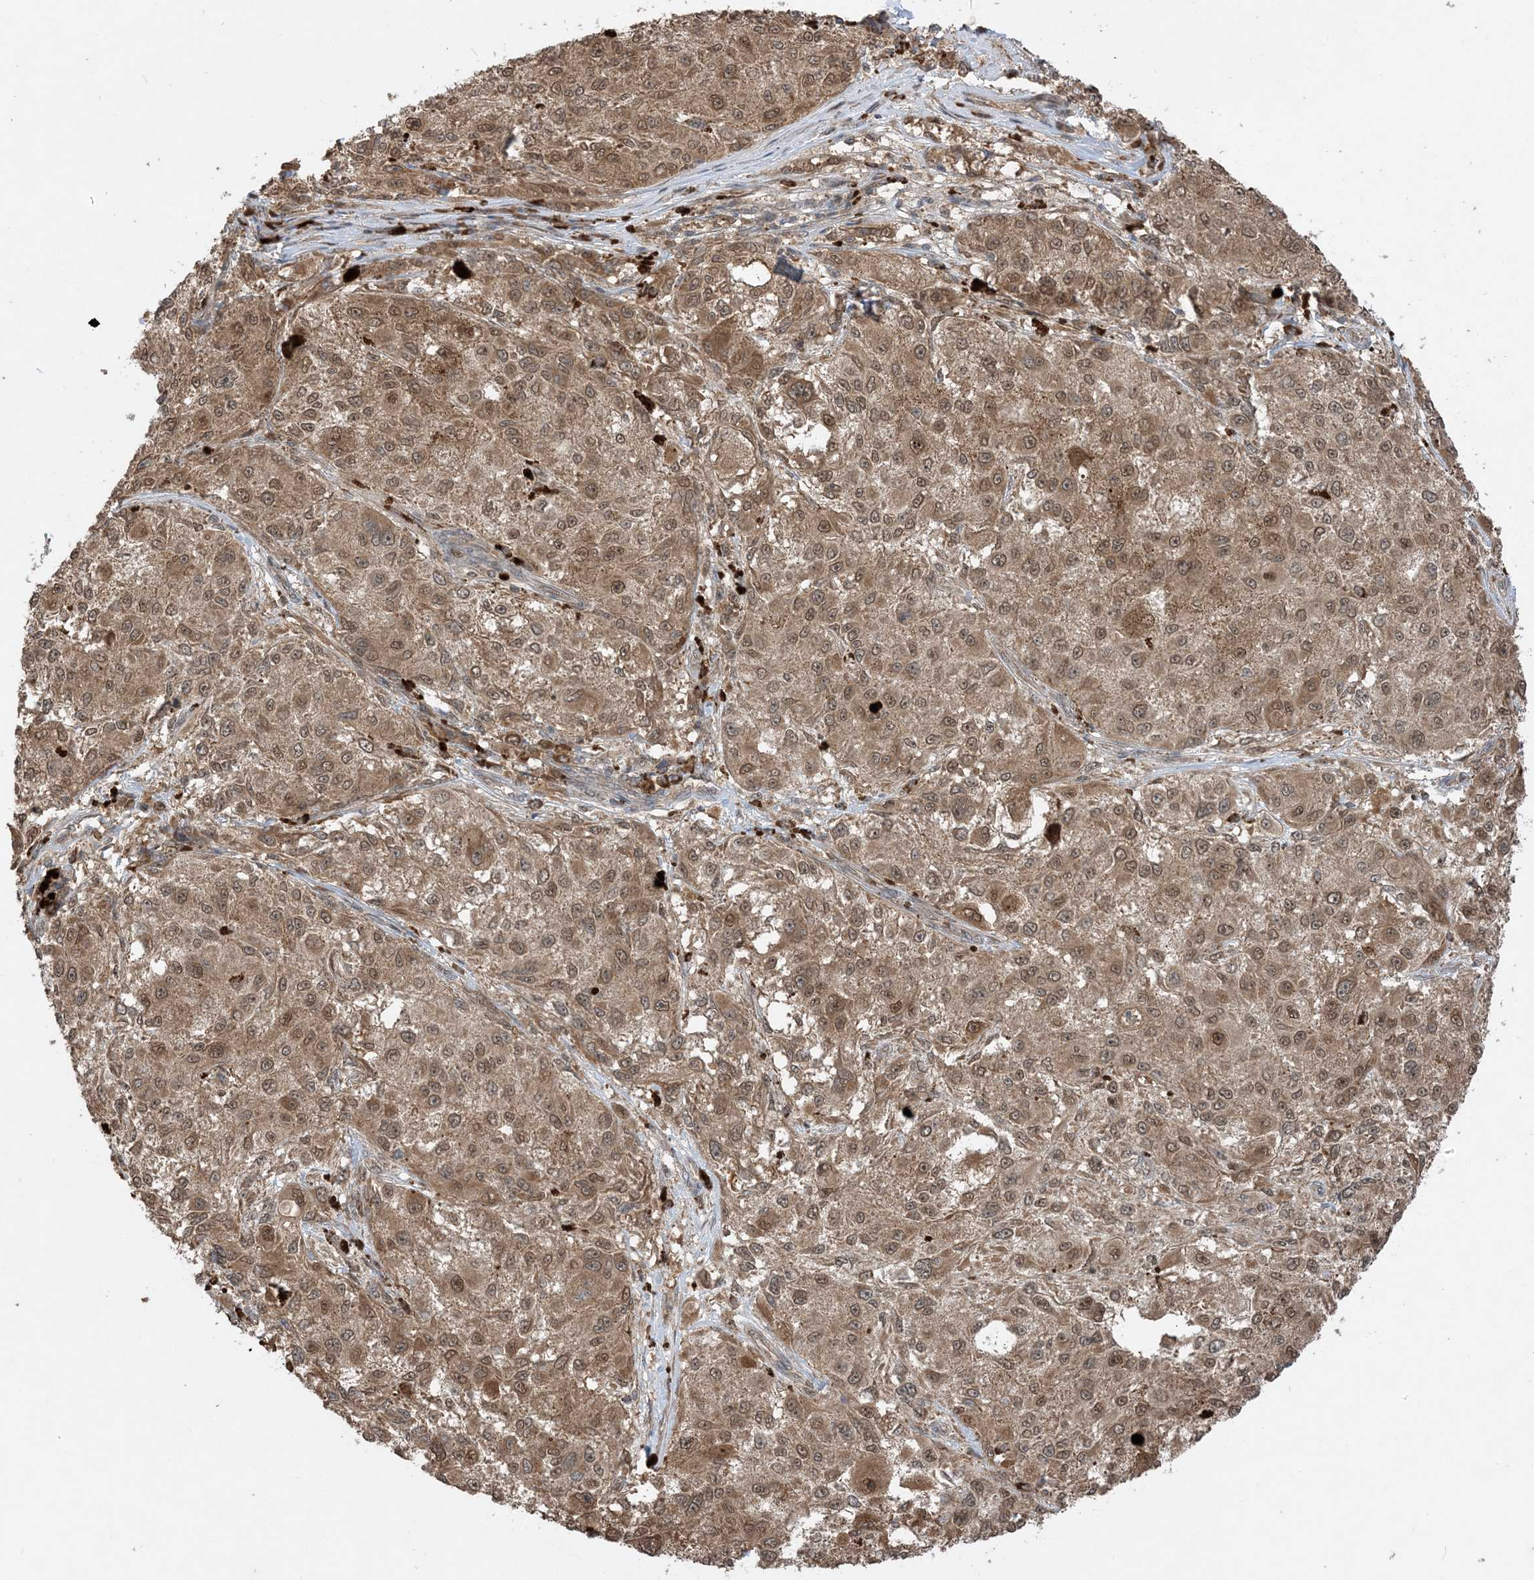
{"staining": {"intensity": "moderate", "quantity": ">75%", "location": "cytoplasmic/membranous,nuclear"}, "tissue": "melanoma", "cell_type": "Tumor cells", "image_type": "cancer", "snomed": [{"axis": "morphology", "description": "Necrosis, NOS"}, {"axis": "morphology", "description": "Malignant melanoma, NOS"}, {"axis": "topography", "description": "Skin"}], "caption": "IHC image of human melanoma stained for a protein (brown), which reveals medium levels of moderate cytoplasmic/membranous and nuclear expression in about >75% of tumor cells.", "gene": "PUSL1", "patient": {"sex": "female", "age": 87}}